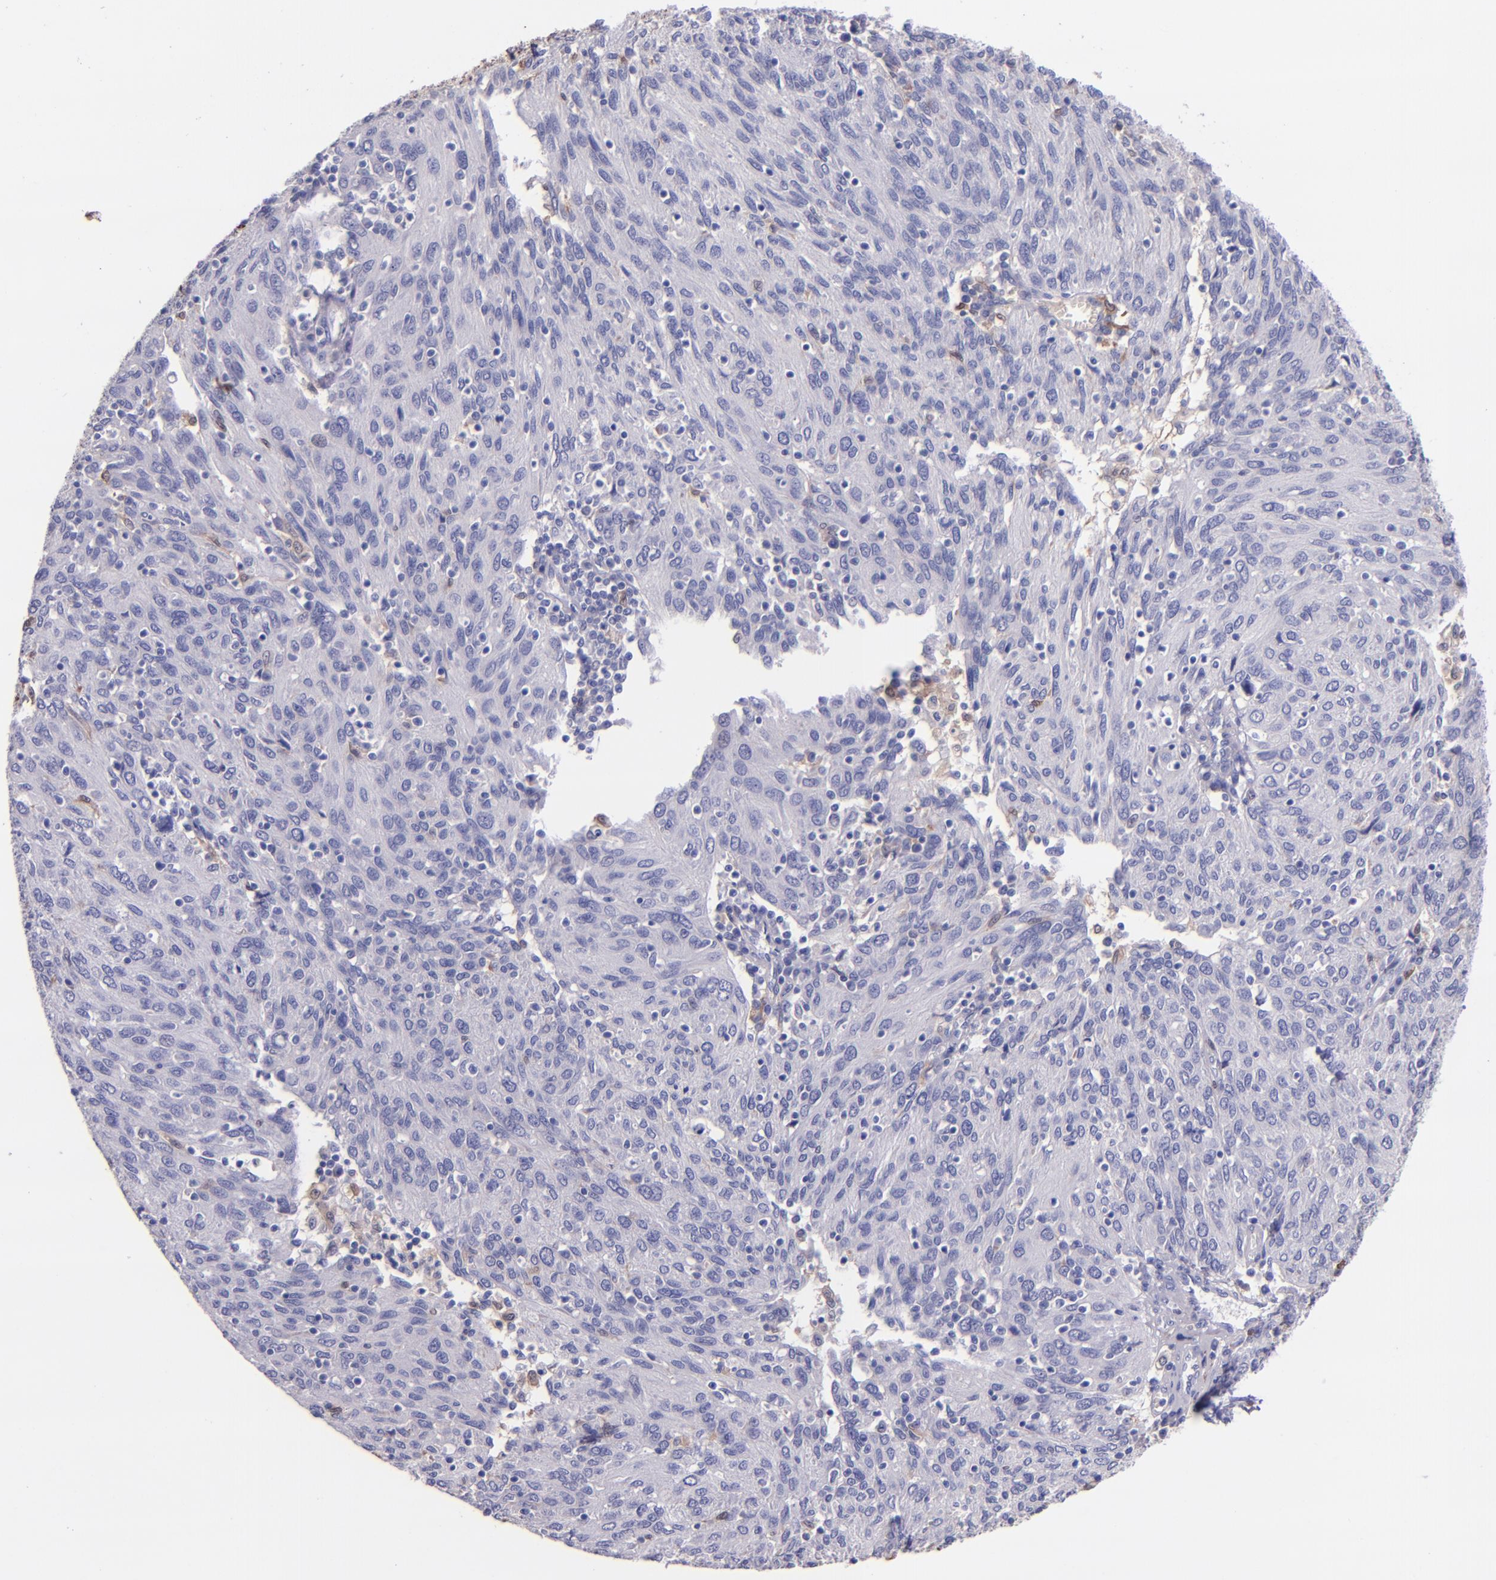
{"staining": {"intensity": "negative", "quantity": "none", "location": "none"}, "tissue": "ovarian cancer", "cell_type": "Tumor cells", "image_type": "cancer", "snomed": [{"axis": "morphology", "description": "Carcinoma, endometroid"}, {"axis": "topography", "description": "Ovary"}], "caption": "Tumor cells are negative for protein expression in human ovarian cancer (endometroid carcinoma).", "gene": "F13A1", "patient": {"sex": "female", "age": 50}}